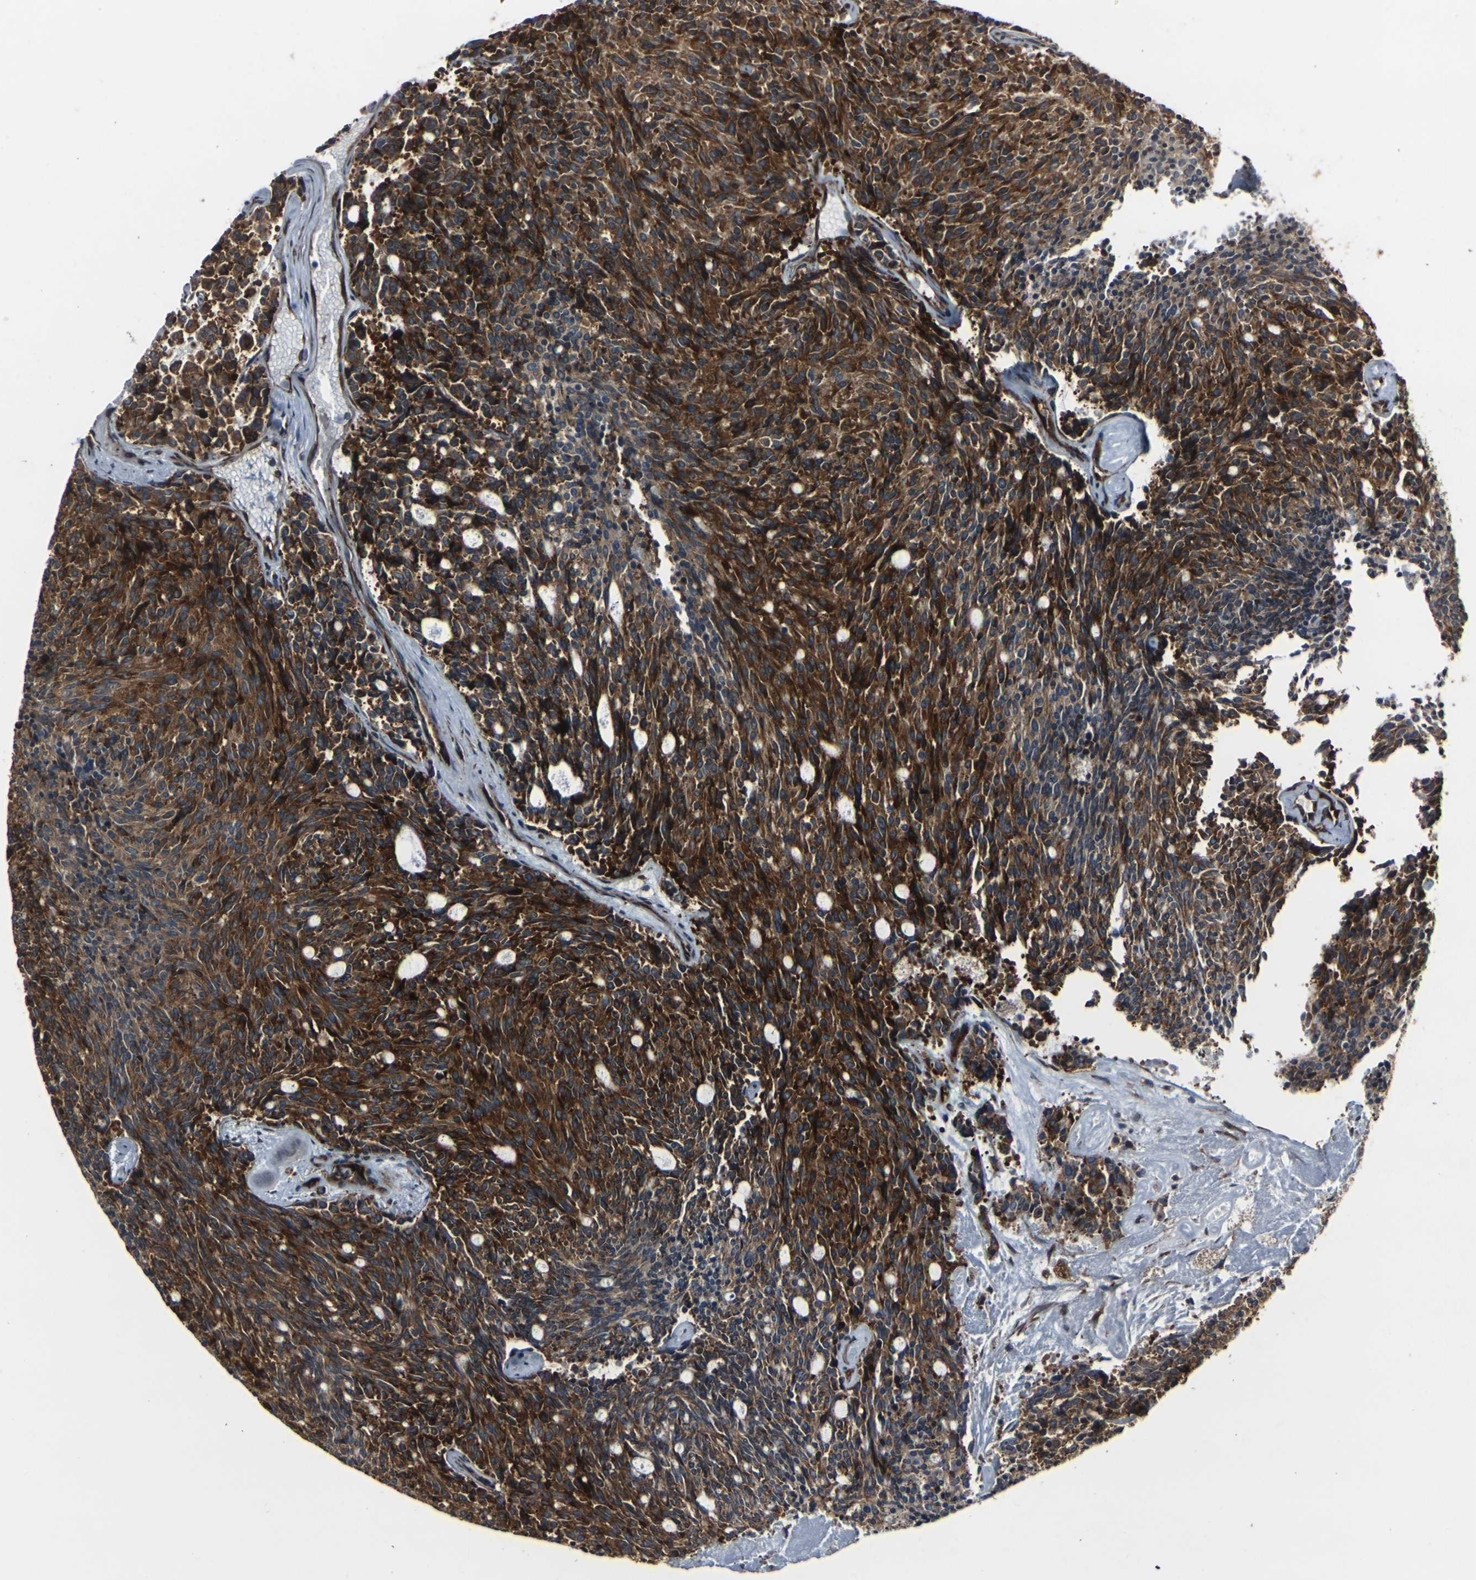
{"staining": {"intensity": "strong", "quantity": ">75%", "location": "cytoplasmic/membranous"}, "tissue": "carcinoid", "cell_type": "Tumor cells", "image_type": "cancer", "snomed": [{"axis": "morphology", "description": "Carcinoid, malignant, NOS"}, {"axis": "topography", "description": "Pancreas"}], "caption": "Protein analysis of malignant carcinoid tissue displays strong cytoplasmic/membranous positivity in approximately >75% of tumor cells.", "gene": "MARCHF2", "patient": {"sex": "female", "age": 54}}